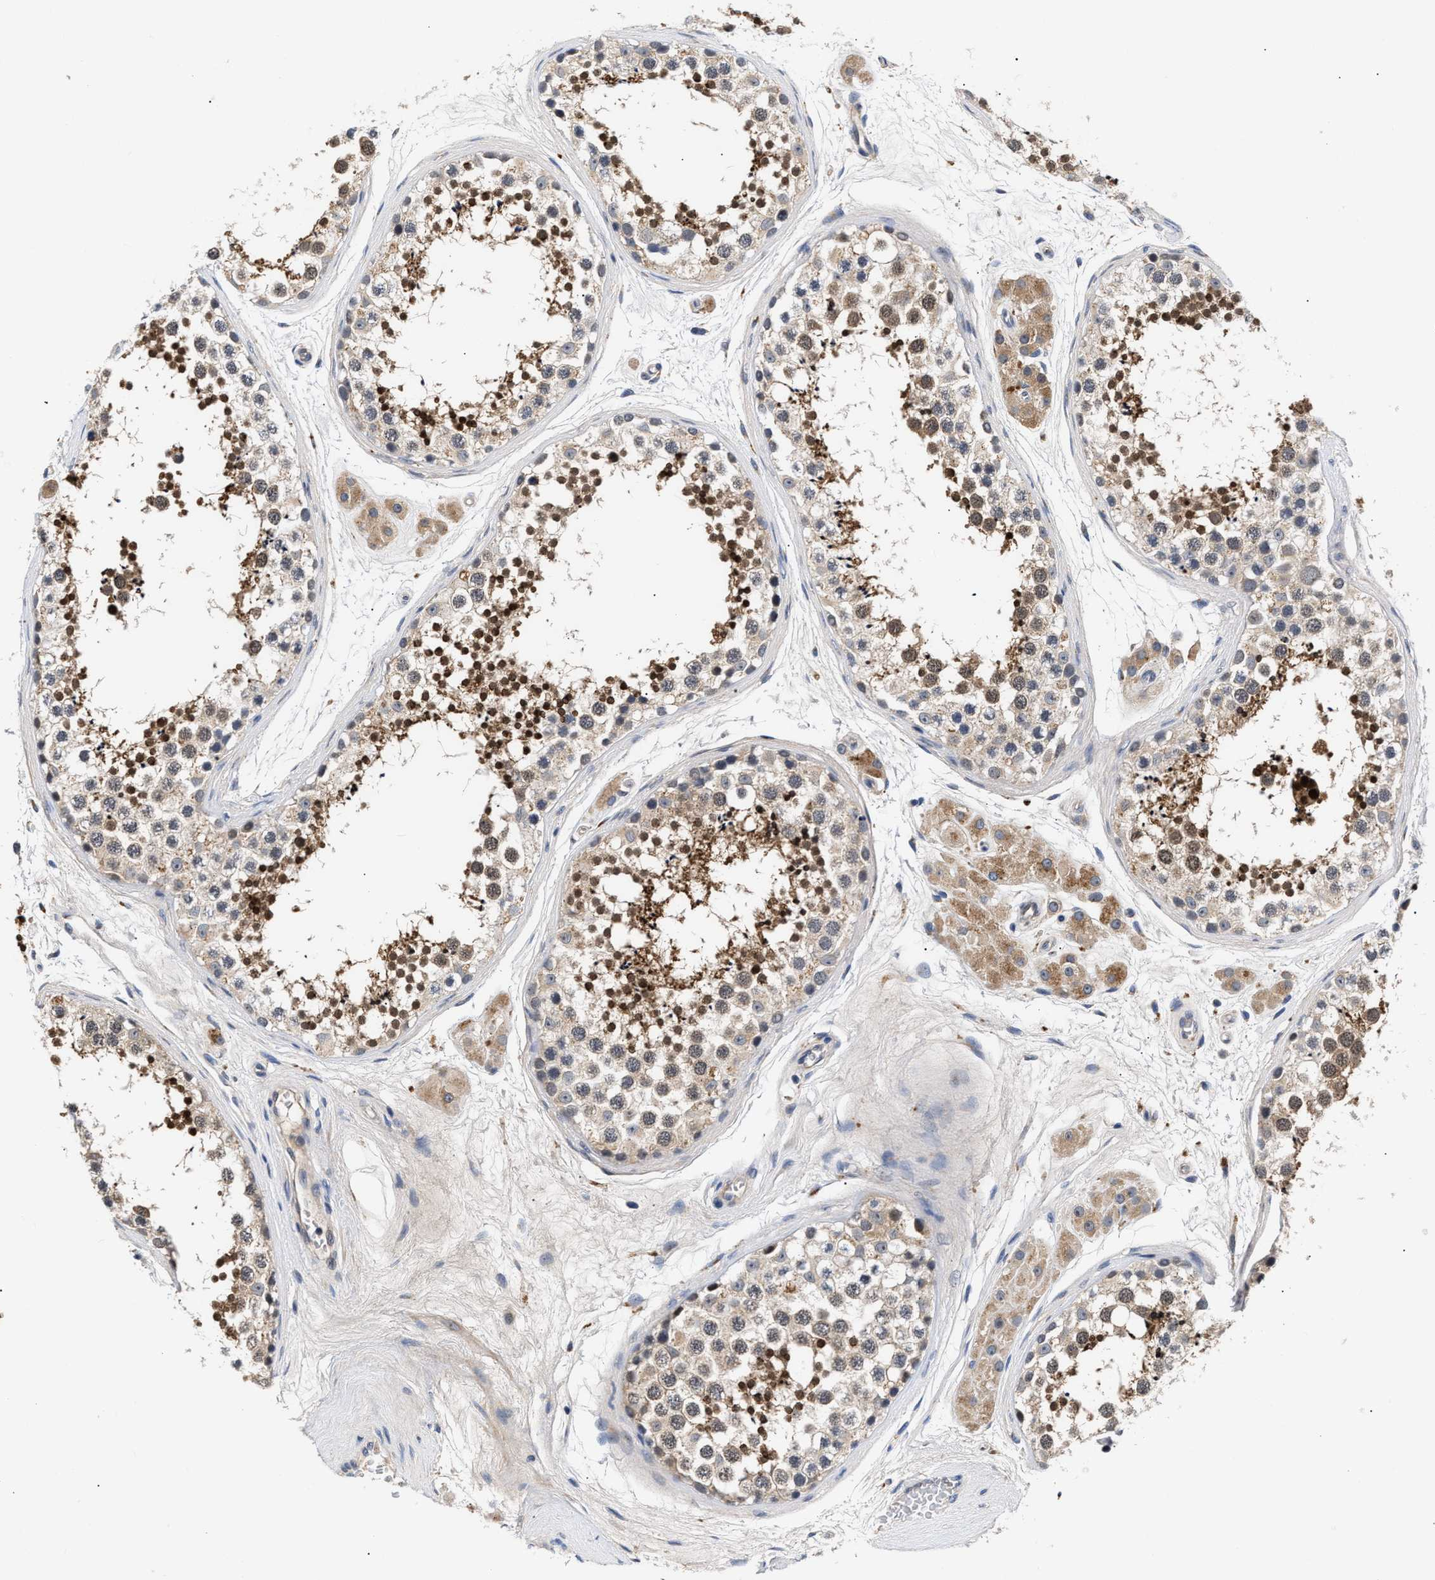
{"staining": {"intensity": "moderate", "quantity": "<25%", "location": "cytoplasmic/membranous"}, "tissue": "testis", "cell_type": "Cells in seminiferous ducts", "image_type": "normal", "snomed": [{"axis": "morphology", "description": "Normal tissue, NOS"}, {"axis": "topography", "description": "Testis"}], "caption": "IHC image of benign testis: testis stained using IHC displays low levels of moderate protein expression localized specifically in the cytoplasmic/membranous of cells in seminiferous ducts, appearing as a cytoplasmic/membranous brown color.", "gene": "CCDC146", "patient": {"sex": "male", "age": 56}}